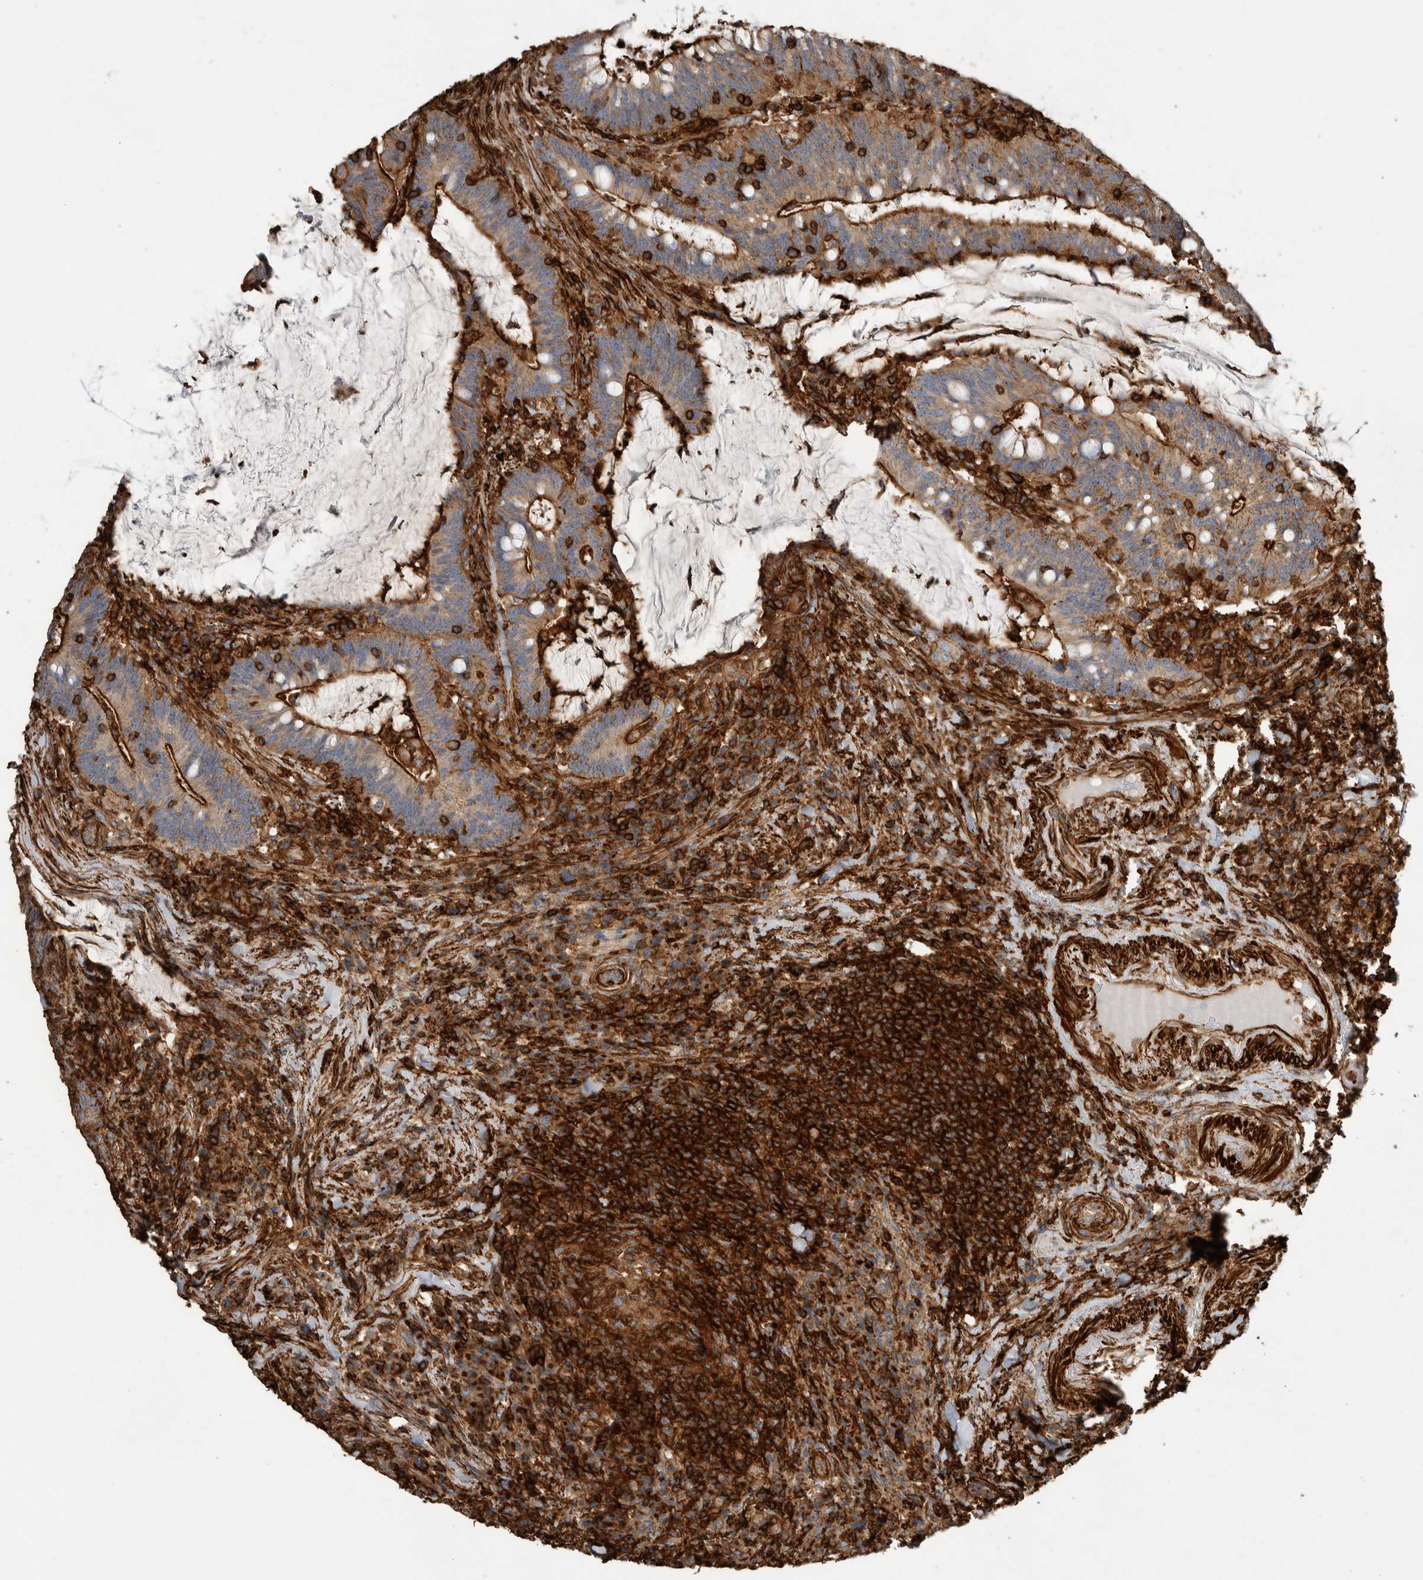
{"staining": {"intensity": "strong", "quantity": "25%-75%", "location": "cytoplasmic/membranous"}, "tissue": "colorectal cancer", "cell_type": "Tumor cells", "image_type": "cancer", "snomed": [{"axis": "morphology", "description": "Adenocarcinoma, NOS"}, {"axis": "topography", "description": "Colon"}], "caption": "Adenocarcinoma (colorectal) tissue reveals strong cytoplasmic/membranous staining in approximately 25%-75% of tumor cells", "gene": "GPER1", "patient": {"sex": "female", "age": 66}}